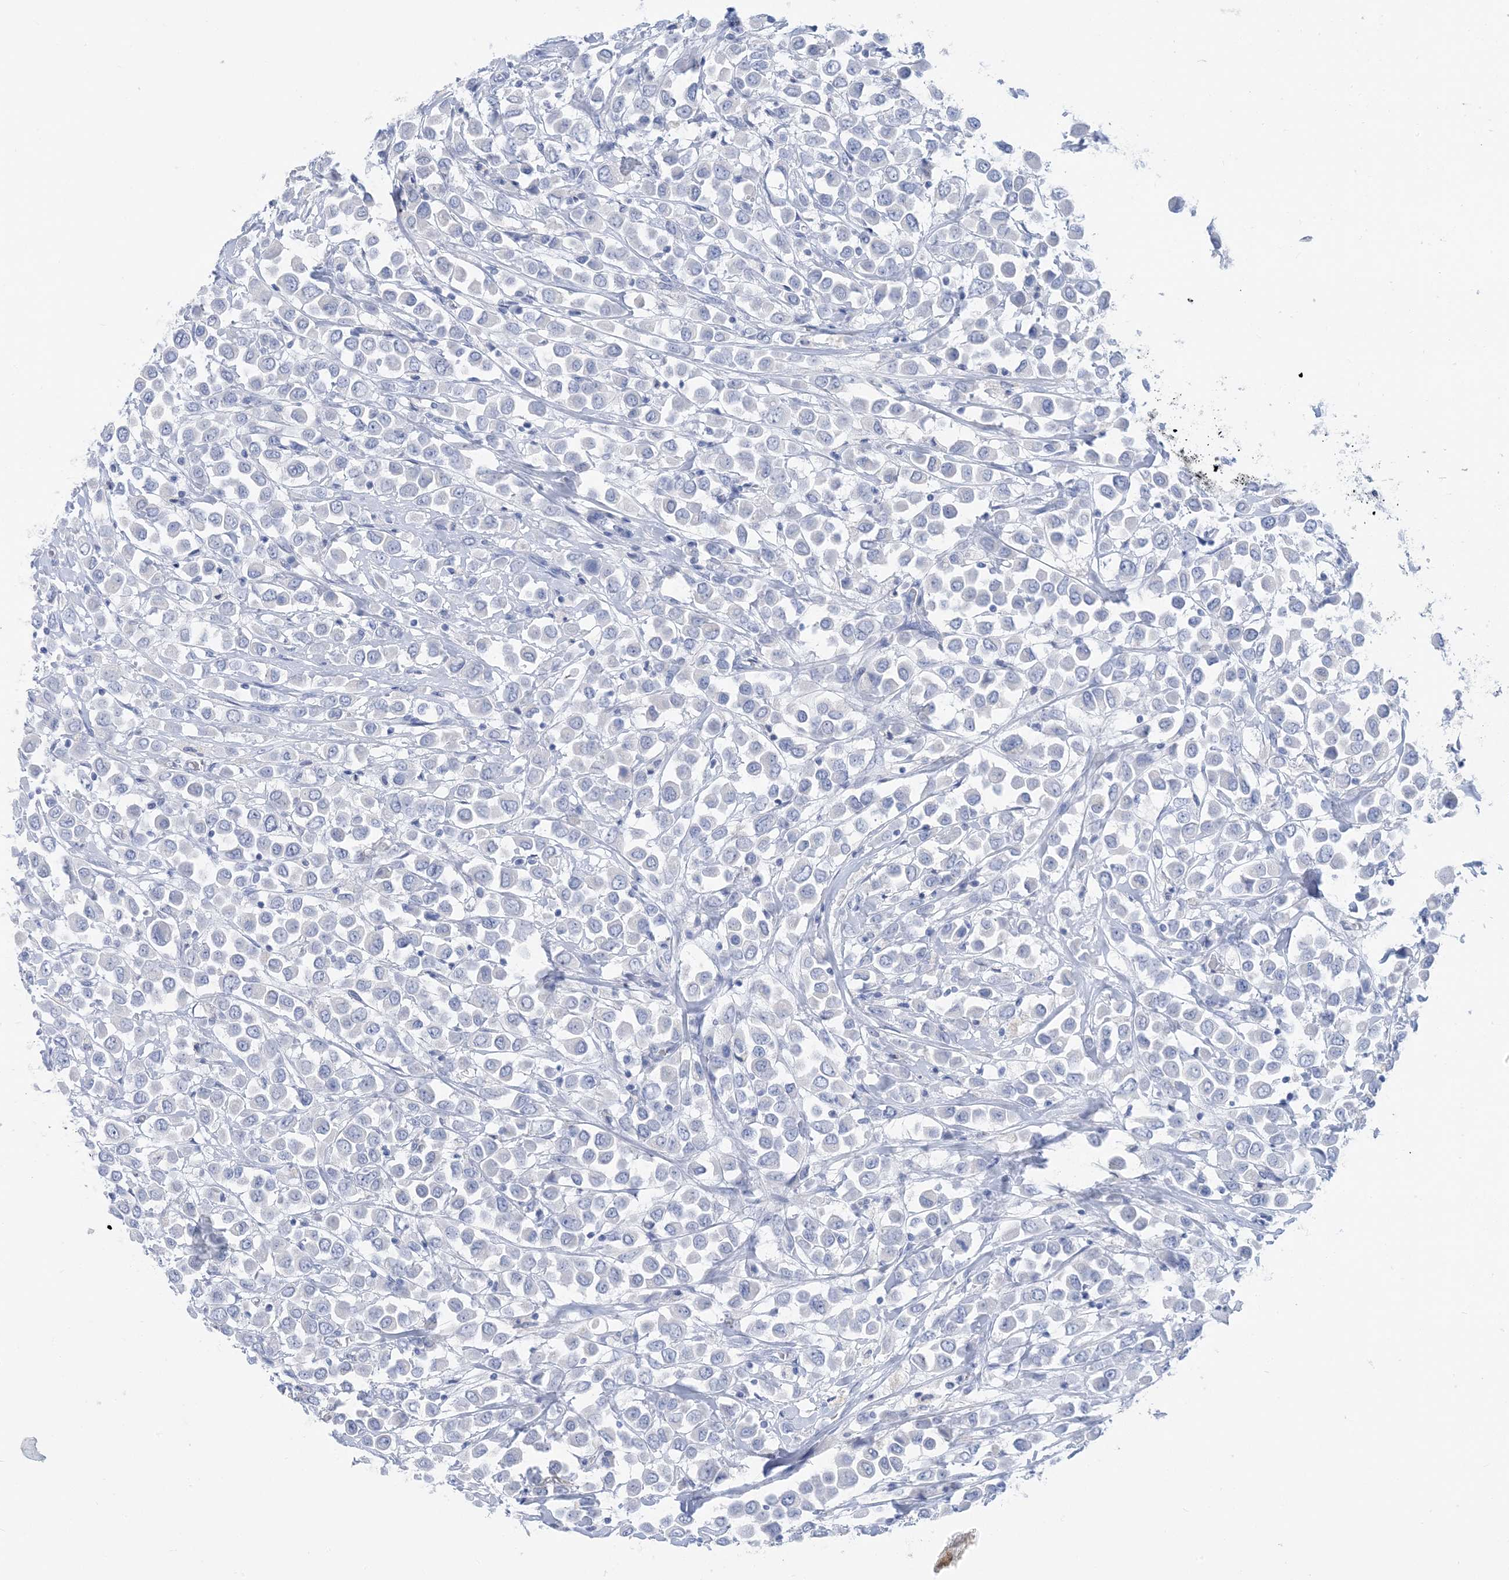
{"staining": {"intensity": "negative", "quantity": "none", "location": "none"}, "tissue": "breast cancer", "cell_type": "Tumor cells", "image_type": "cancer", "snomed": [{"axis": "morphology", "description": "Duct carcinoma"}, {"axis": "topography", "description": "Breast"}], "caption": "Tumor cells show no significant expression in breast cancer.", "gene": "SH3YL1", "patient": {"sex": "female", "age": 61}}